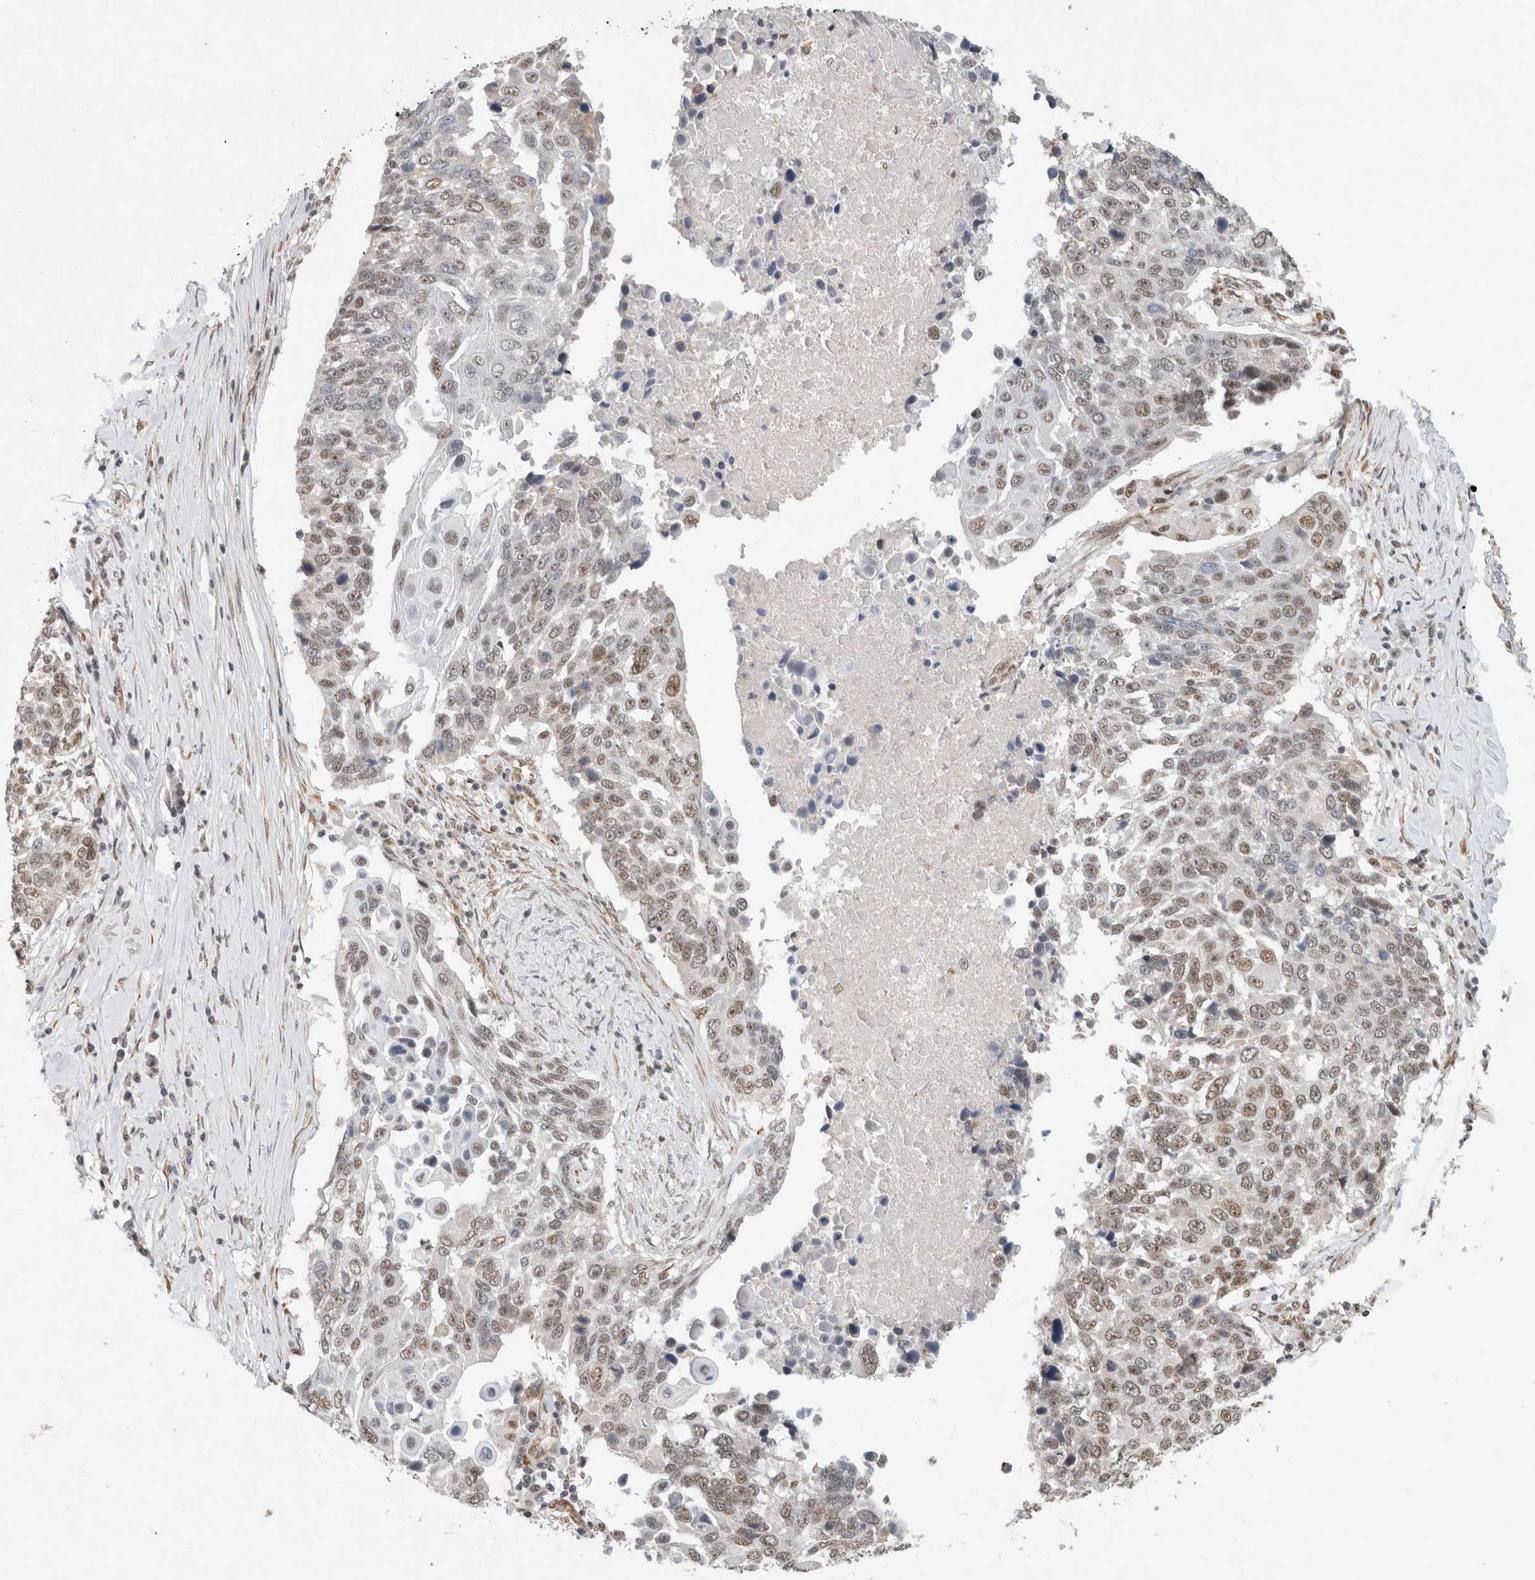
{"staining": {"intensity": "moderate", "quantity": ">75%", "location": "nuclear"}, "tissue": "lung cancer", "cell_type": "Tumor cells", "image_type": "cancer", "snomed": [{"axis": "morphology", "description": "Squamous cell carcinoma, NOS"}, {"axis": "topography", "description": "Lung"}], "caption": "Immunohistochemical staining of lung squamous cell carcinoma exhibits moderate nuclear protein positivity in about >75% of tumor cells.", "gene": "DDX42", "patient": {"sex": "male", "age": 66}}